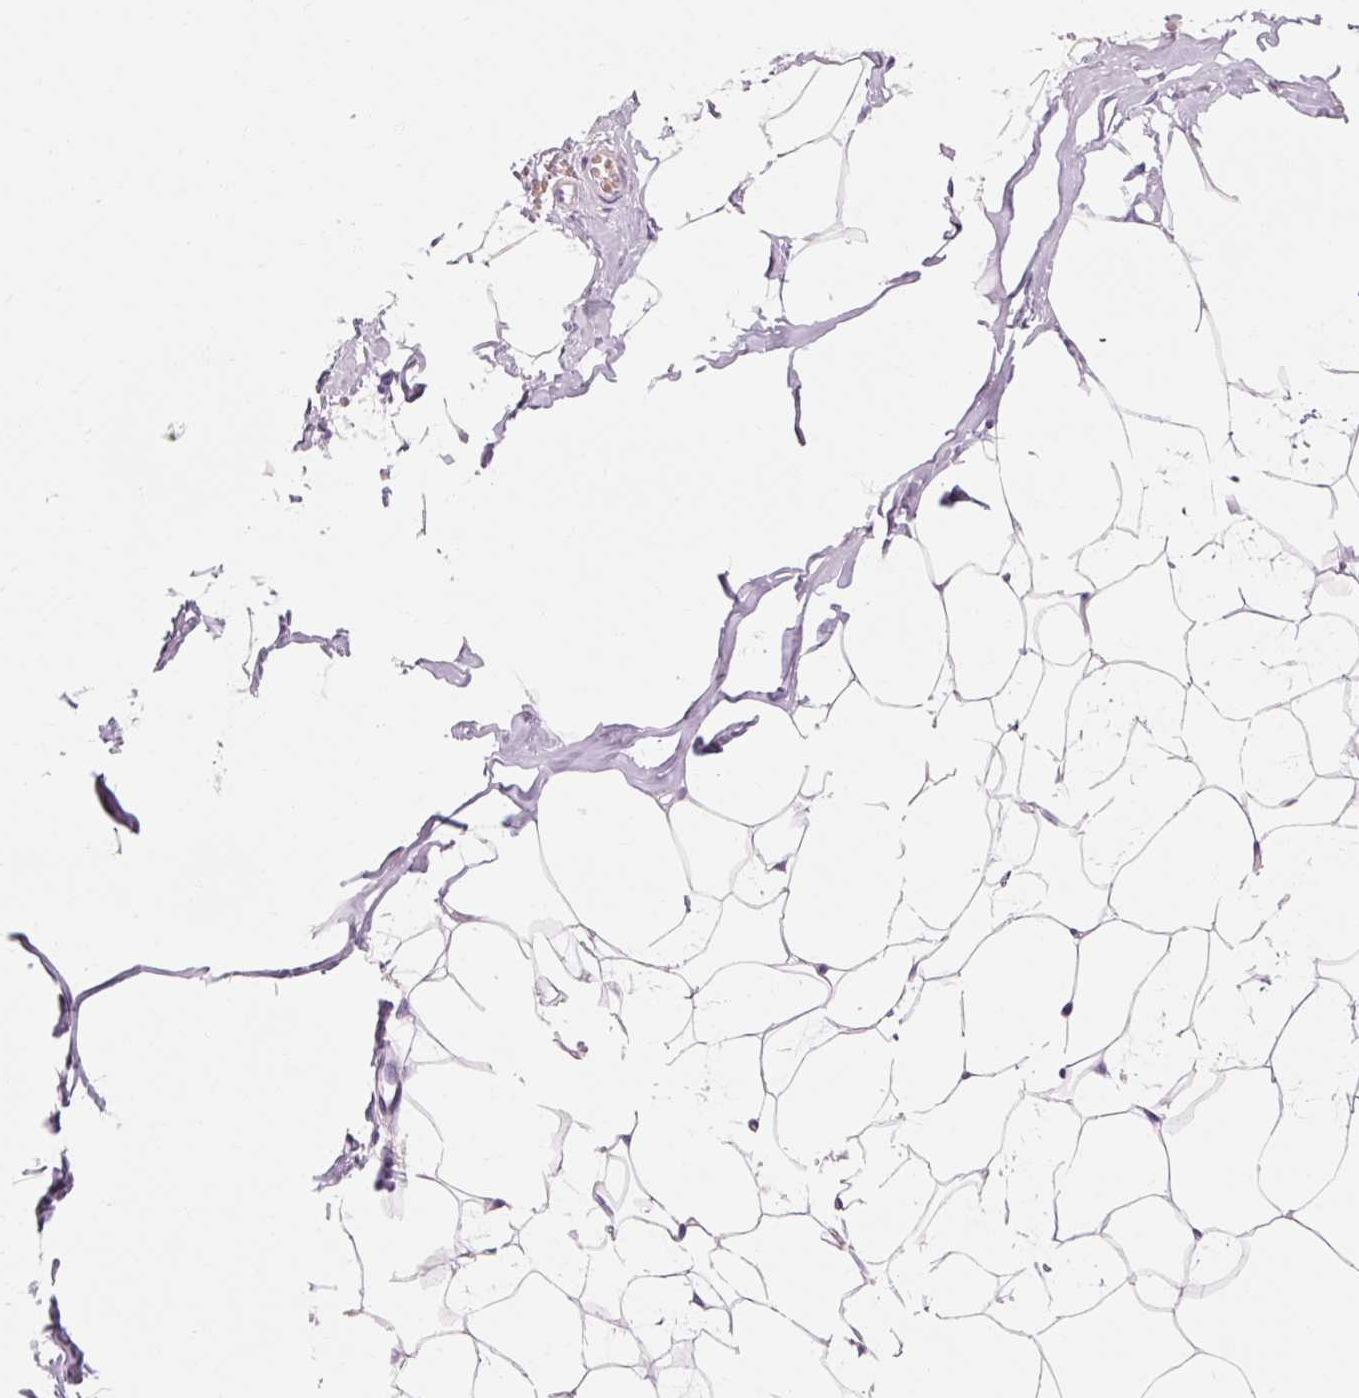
{"staining": {"intensity": "negative", "quantity": "none", "location": "none"}, "tissue": "breast", "cell_type": "Adipocytes", "image_type": "normal", "snomed": [{"axis": "morphology", "description": "Normal tissue, NOS"}, {"axis": "topography", "description": "Breast"}], "caption": "DAB immunohistochemical staining of benign breast reveals no significant staining in adipocytes.", "gene": "OR8K1", "patient": {"sex": "female", "age": 27}}